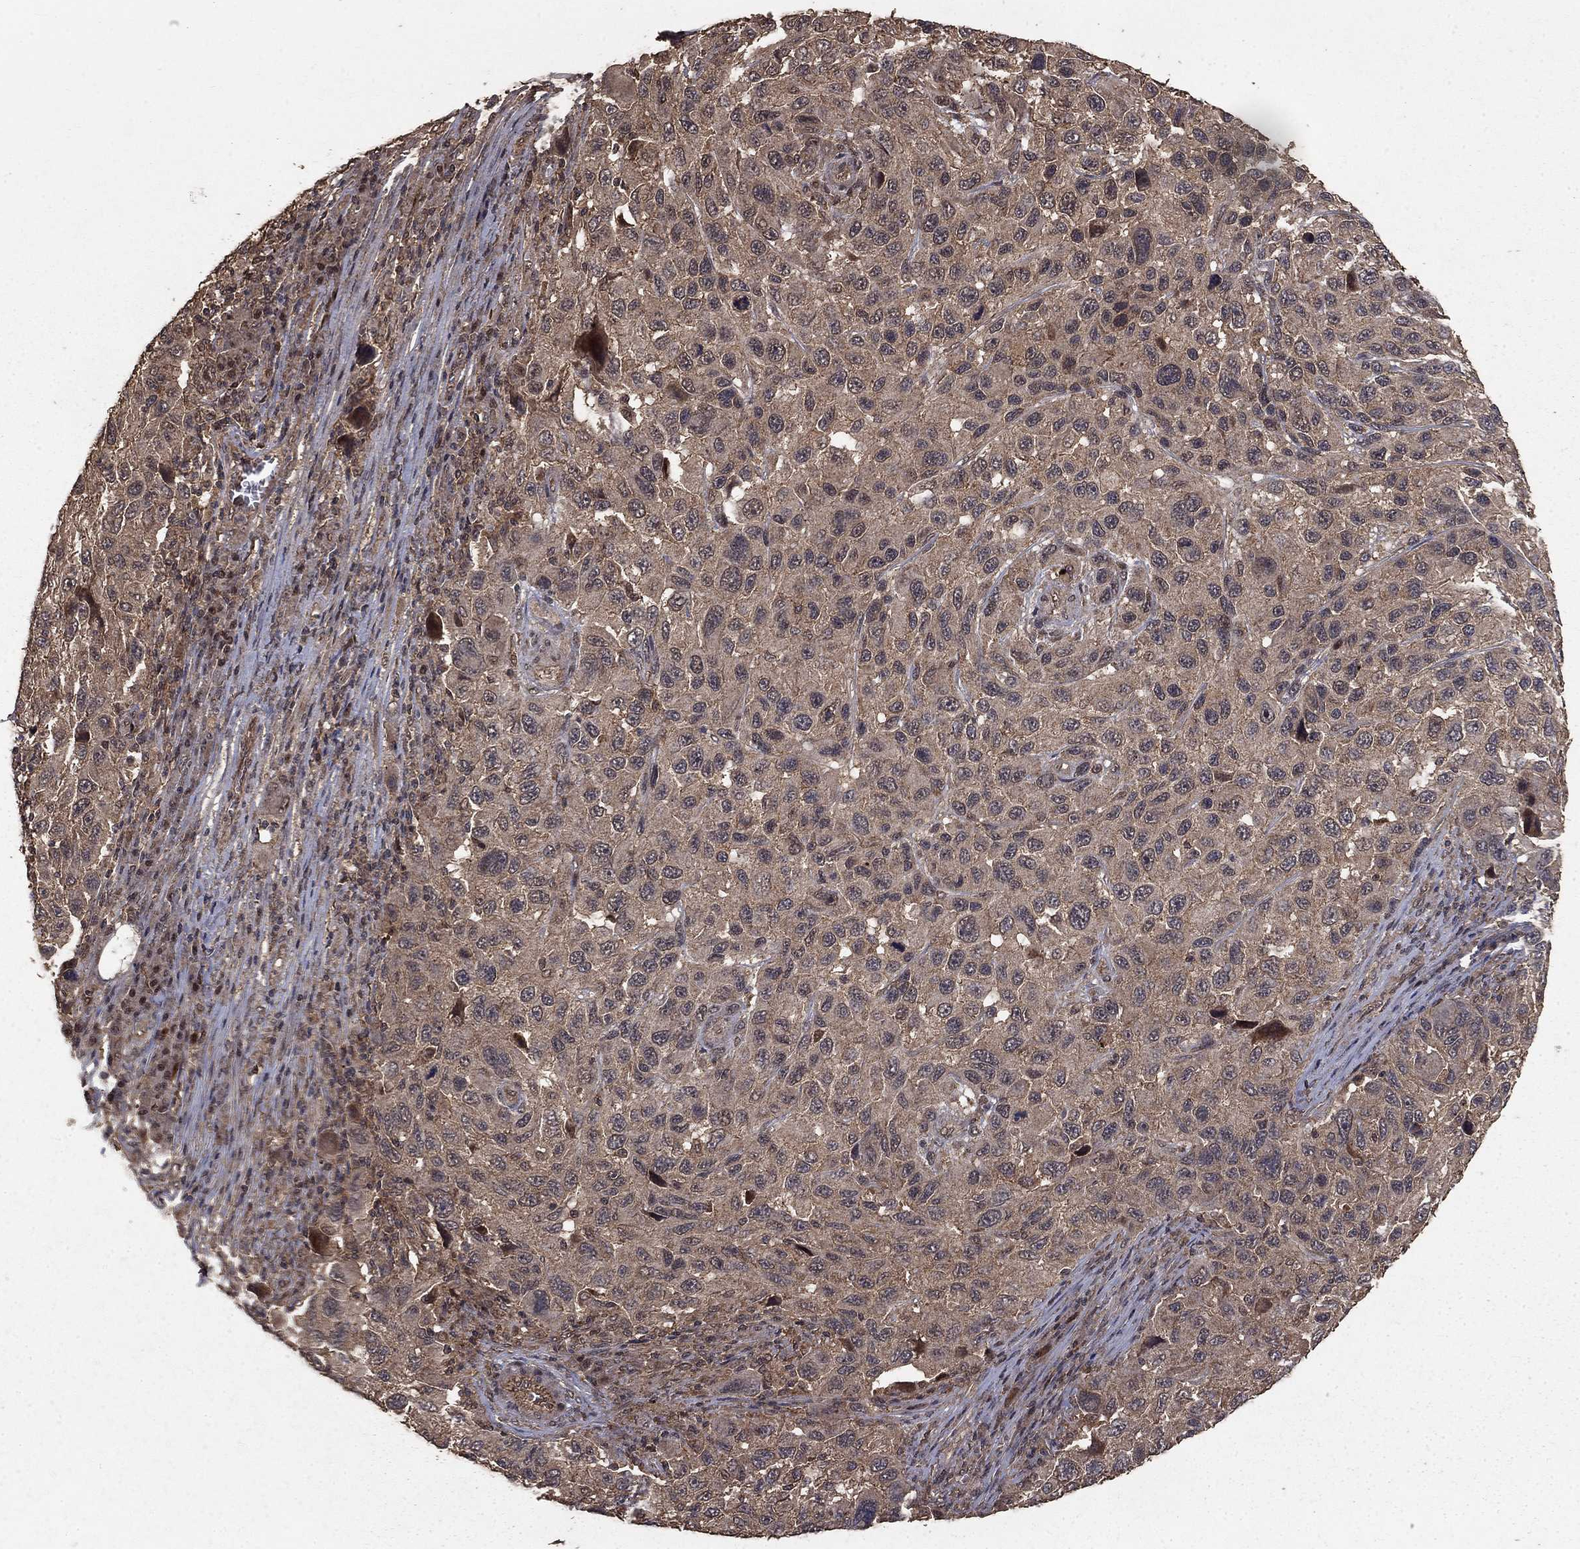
{"staining": {"intensity": "weak", "quantity": "25%-75%", "location": "cytoplasmic/membranous"}, "tissue": "melanoma", "cell_type": "Tumor cells", "image_type": "cancer", "snomed": [{"axis": "morphology", "description": "Malignant melanoma, NOS"}, {"axis": "topography", "description": "Skin"}], "caption": "Melanoma tissue exhibits weak cytoplasmic/membranous expression in about 25%-75% of tumor cells, visualized by immunohistochemistry.", "gene": "PRDM1", "patient": {"sex": "male", "age": 53}}